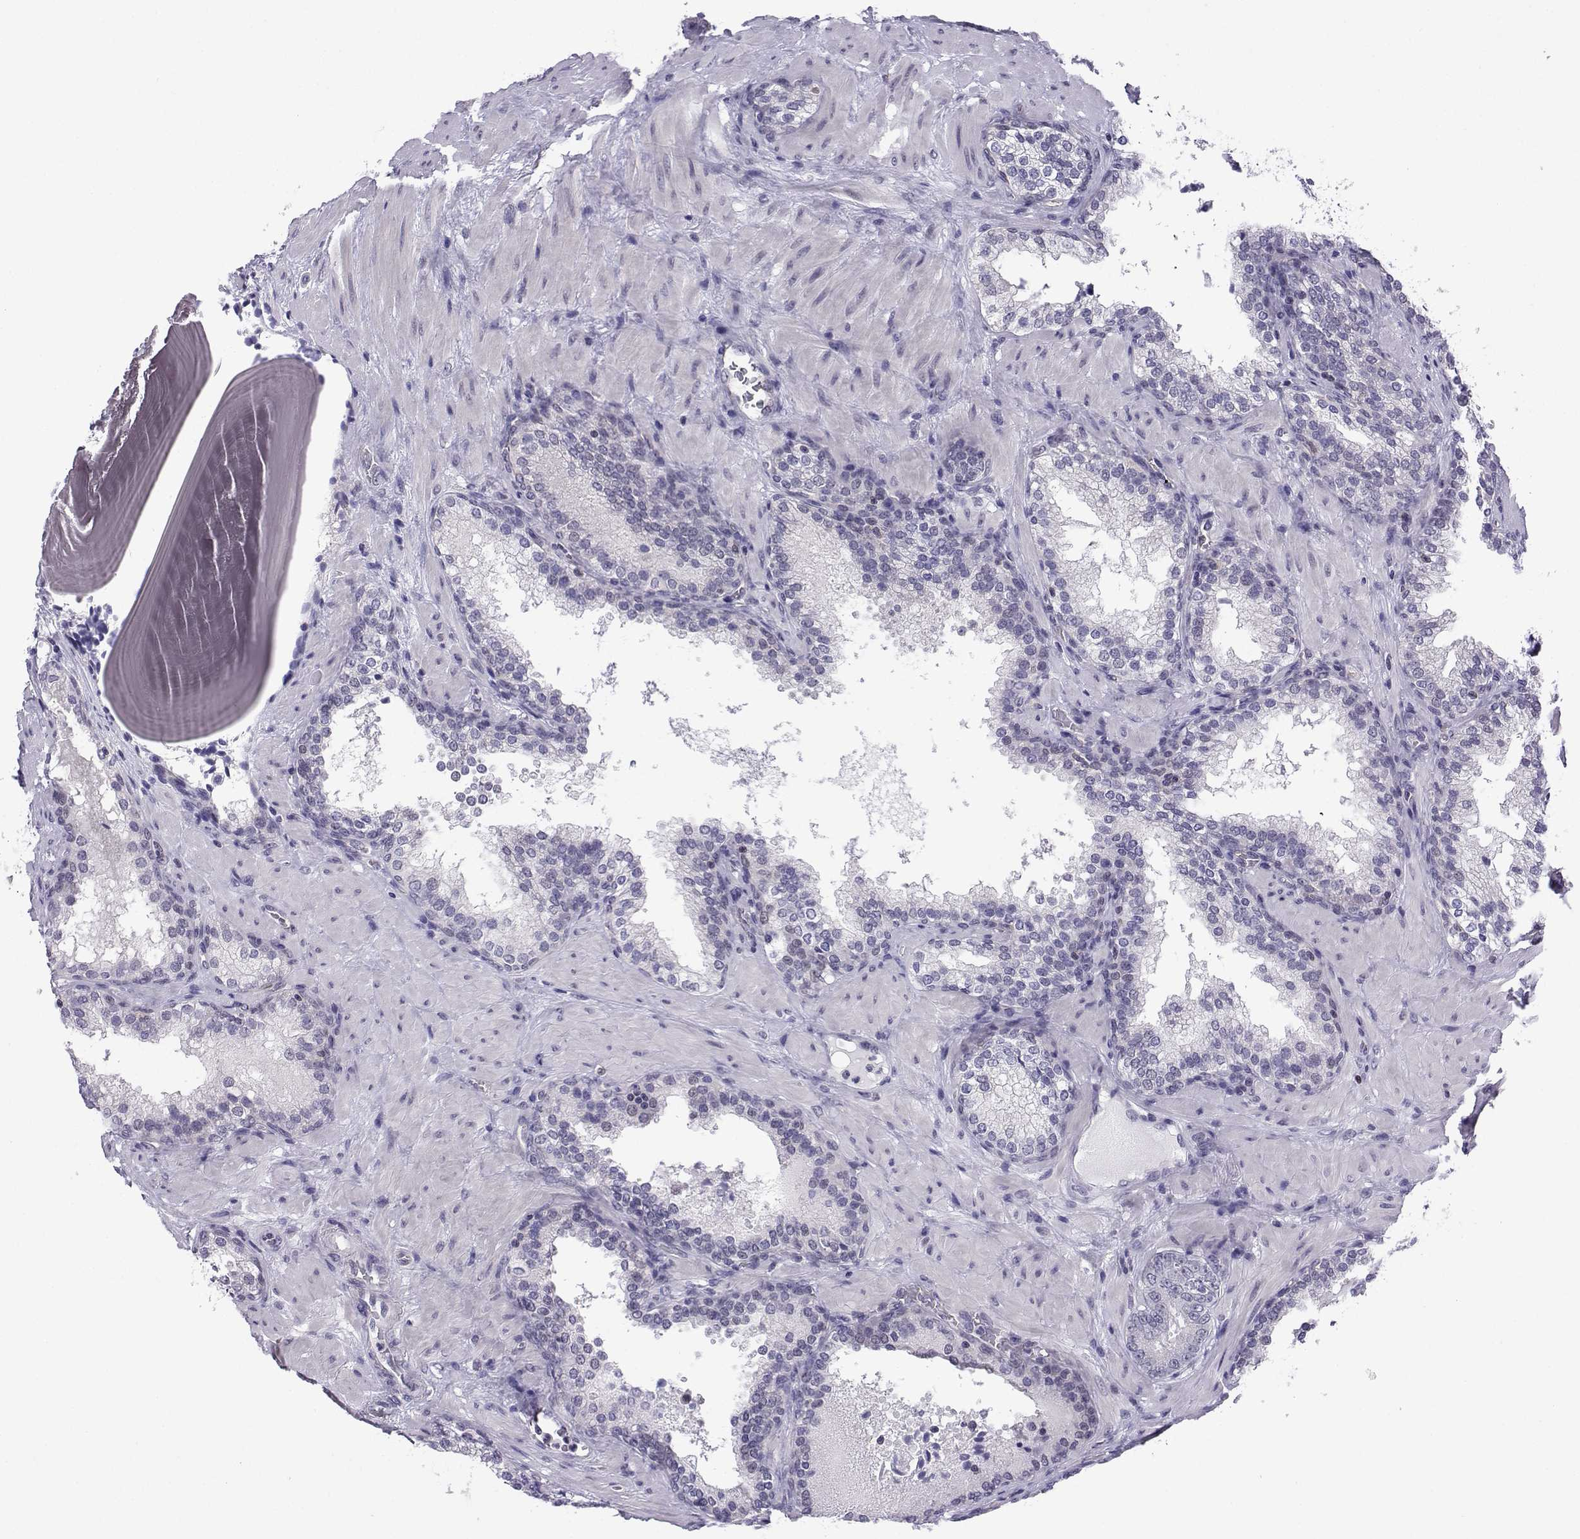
{"staining": {"intensity": "negative", "quantity": "none", "location": "none"}, "tissue": "prostate cancer", "cell_type": "Tumor cells", "image_type": "cancer", "snomed": [{"axis": "morphology", "description": "Adenocarcinoma, Low grade"}, {"axis": "topography", "description": "Prostate"}], "caption": "This is an immunohistochemistry (IHC) image of prostate adenocarcinoma (low-grade). There is no positivity in tumor cells.", "gene": "INCENP", "patient": {"sex": "male", "age": 60}}